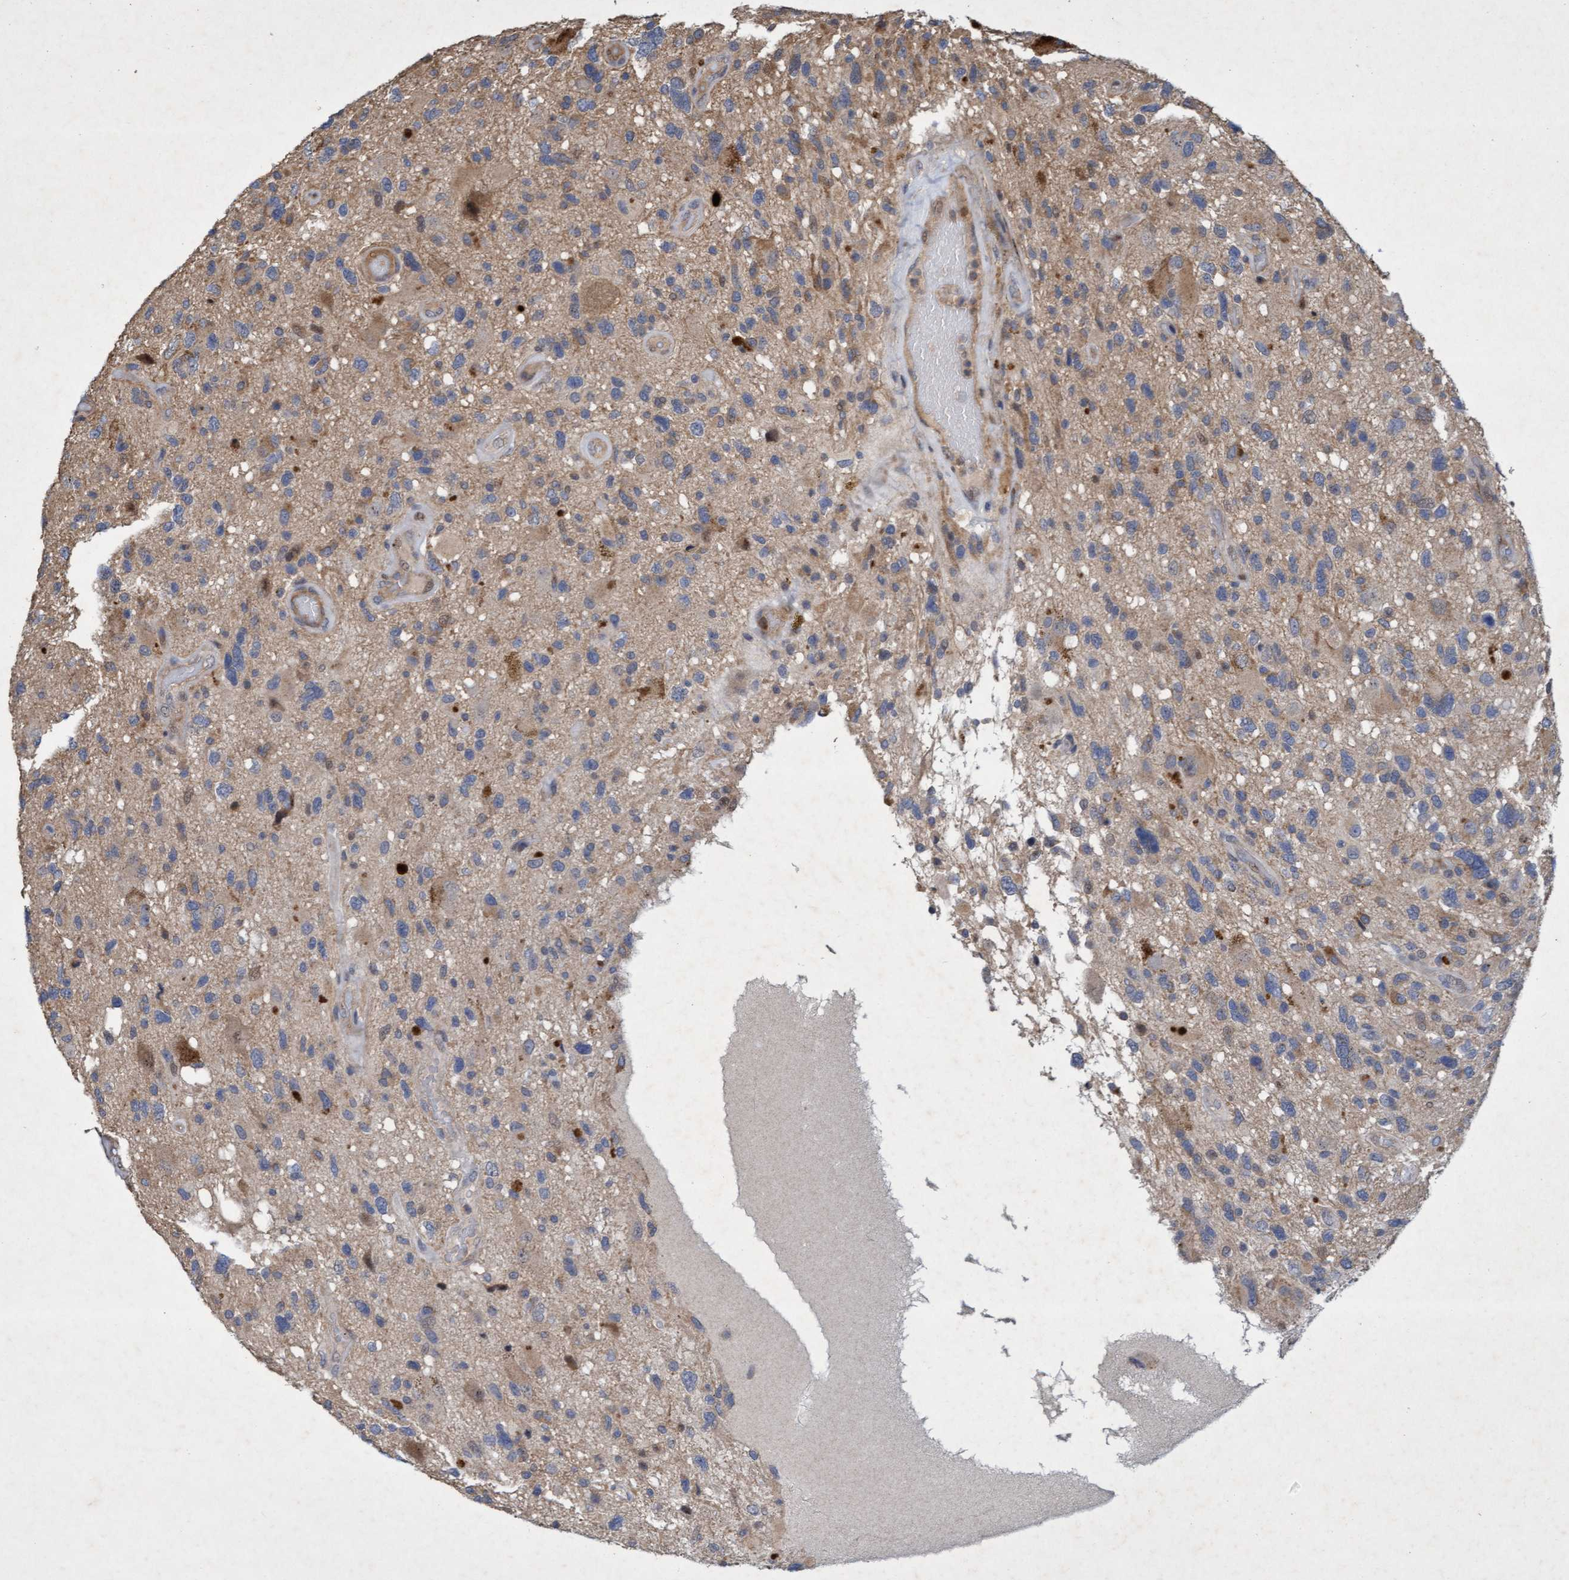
{"staining": {"intensity": "moderate", "quantity": "<25%", "location": "cytoplasmic/membranous"}, "tissue": "glioma", "cell_type": "Tumor cells", "image_type": "cancer", "snomed": [{"axis": "morphology", "description": "Glioma, malignant, High grade"}, {"axis": "topography", "description": "Brain"}], "caption": "IHC of human glioma demonstrates low levels of moderate cytoplasmic/membranous staining in approximately <25% of tumor cells.", "gene": "ZNF677", "patient": {"sex": "male", "age": 33}}